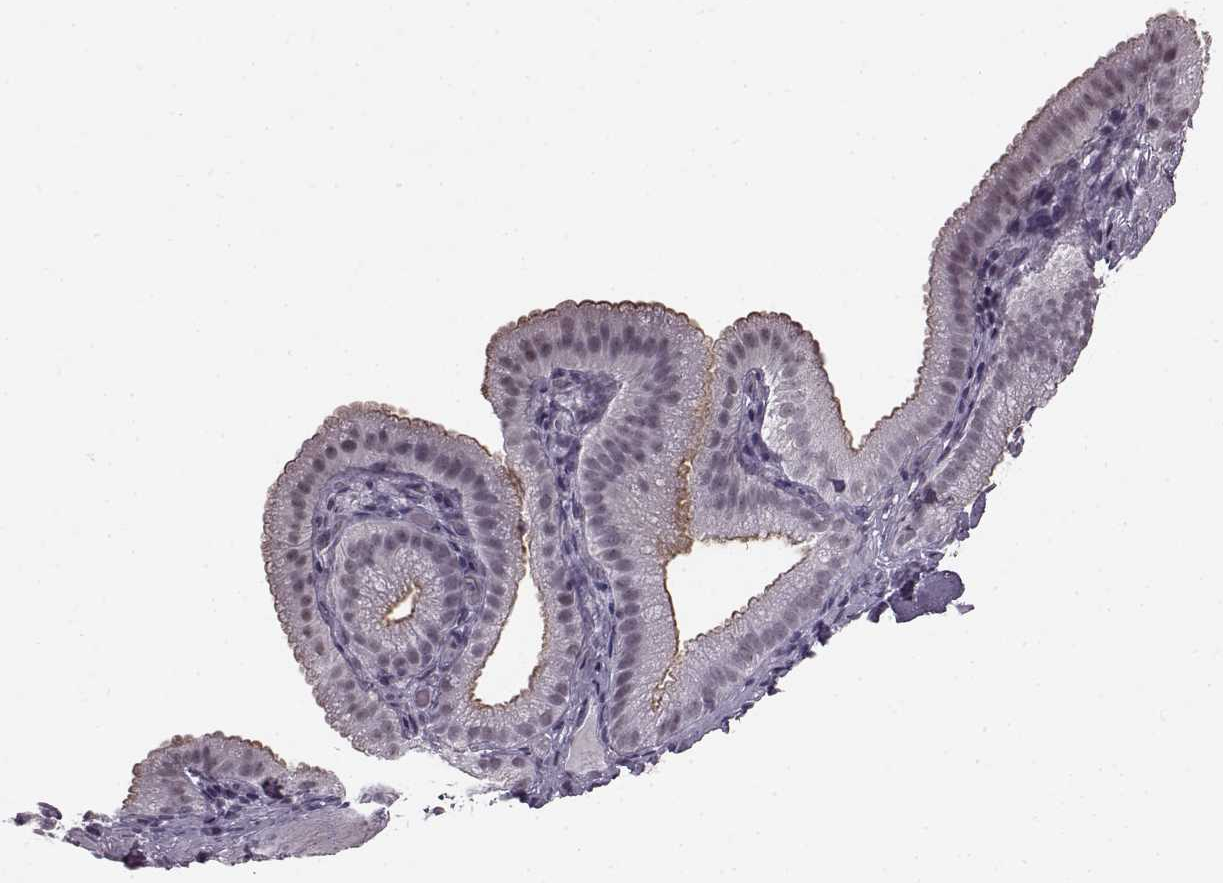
{"staining": {"intensity": "negative", "quantity": "none", "location": "none"}, "tissue": "adipose tissue", "cell_type": "Adipocytes", "image_type": "normal", "snomed": [{"axis": "morphology", "description": "Normal tissue, NOS"}, {"axis": "topography", "description": "Gallbladder"}, {"axis": "topography", "description": "Peripheral nerve tissue"}], "caption": "IHC photomicrograph of benign adipose tissue stained for a protein (brown), which demonstrates no staining in adipocytes.", "gene": "SLC28A2", "patient": {"sex": "female", "age": 45}}